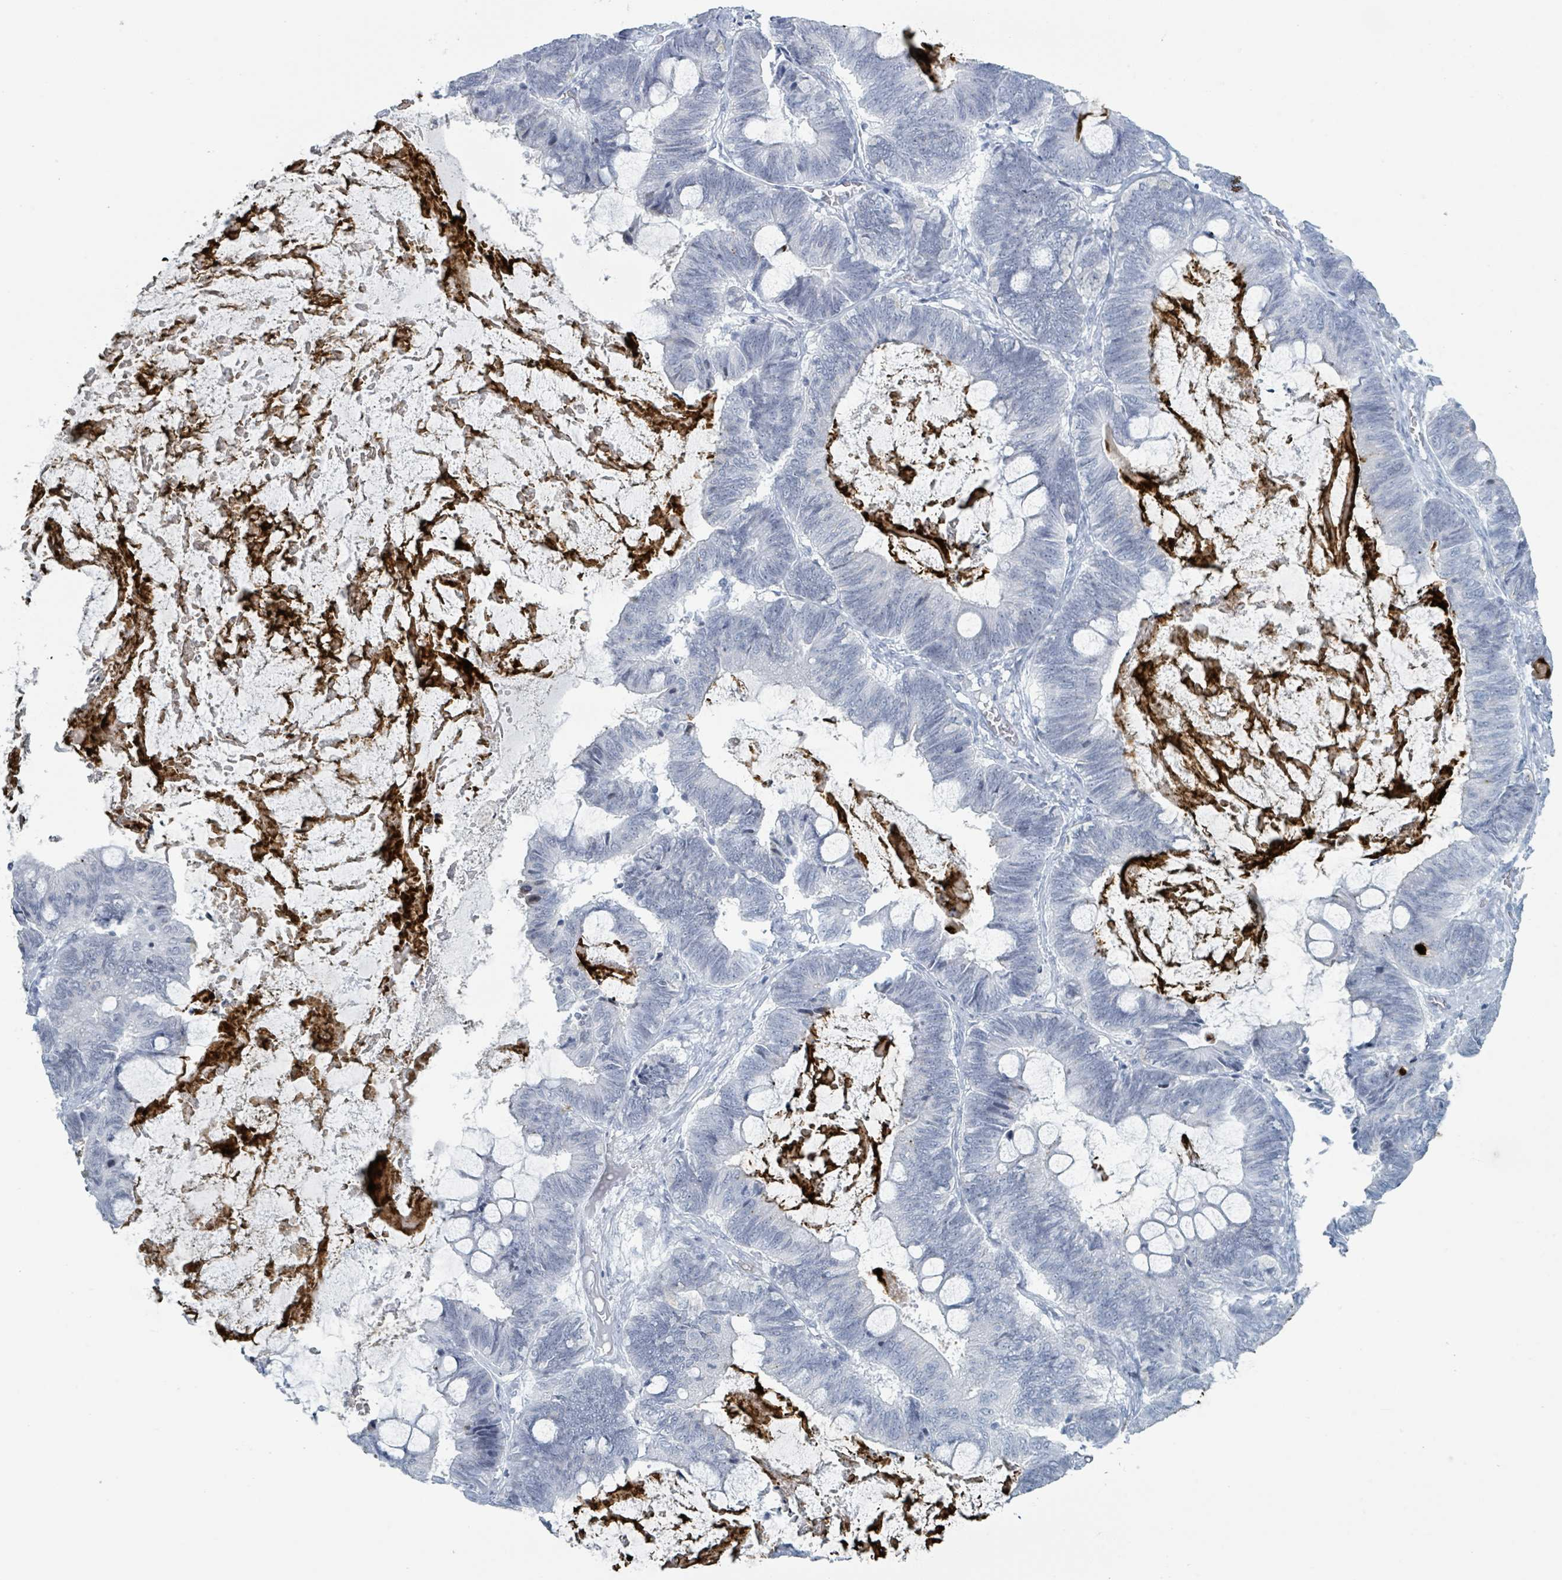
{"staining": {"intensity": "negative", "quantity": "none", "location": "none"}, "tissue": "ovarian cancer", "cell_type": "Tumor cells", "image_type": "cancer", "snomed": [{"axis": "morphology", "description": "Cystadenocarcinoma, mucinous, NOS"}, {"axis": "topography", "description": "Ovary"}], "caption": "High magnification brightfield microscopy of ovarian mucinous cystadenocarcinoma stained with DAB (brown) and counterstained with hematoxylin (blue): tumor cells show no significant staining.", "gene": "GPR15LG", "patient": {"sex": "female", "age": 61}}